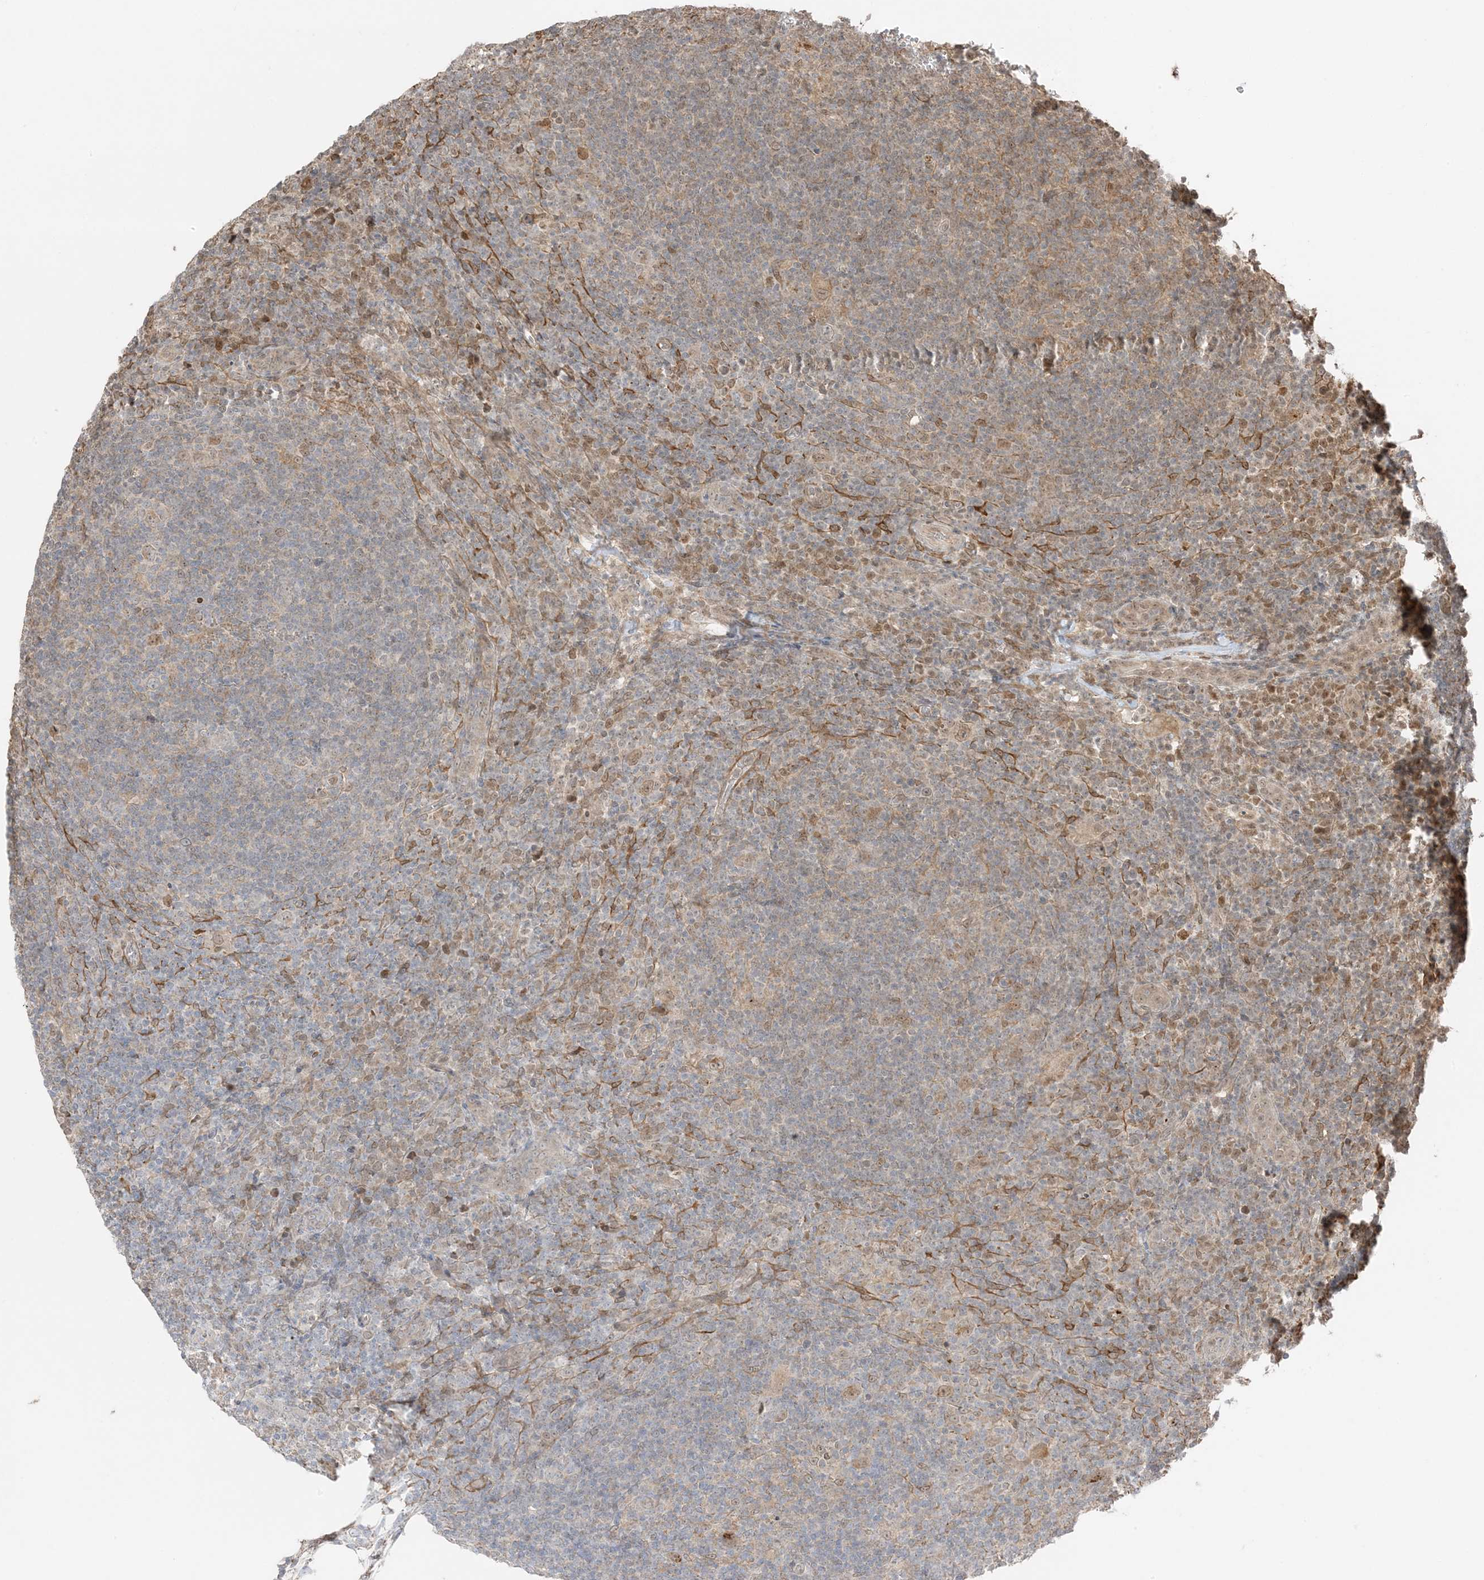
{"staining": {"intensity": "moderate", "quantity": "<25%", "location": "cytoplasmic/membranous,nuclear"}, "tissue": "lymphoma", "cell_type": "Tumor cells", "image_type": "cancer", "snomed": [{"axis": "morphology", "description": "Hodgkin's disease, NOS"}, {"axis": "topography", "description": "Lymph node"}], "caption": "An image showing moderate cytoplasmic/membranous and nuclear staining in about <25% of tumor cells in Hodgkin's disease, as visualized by brown immunohistochemical staining.", "gene": "ZBTB41", "patient": {"sex": "female", "age": 57}}